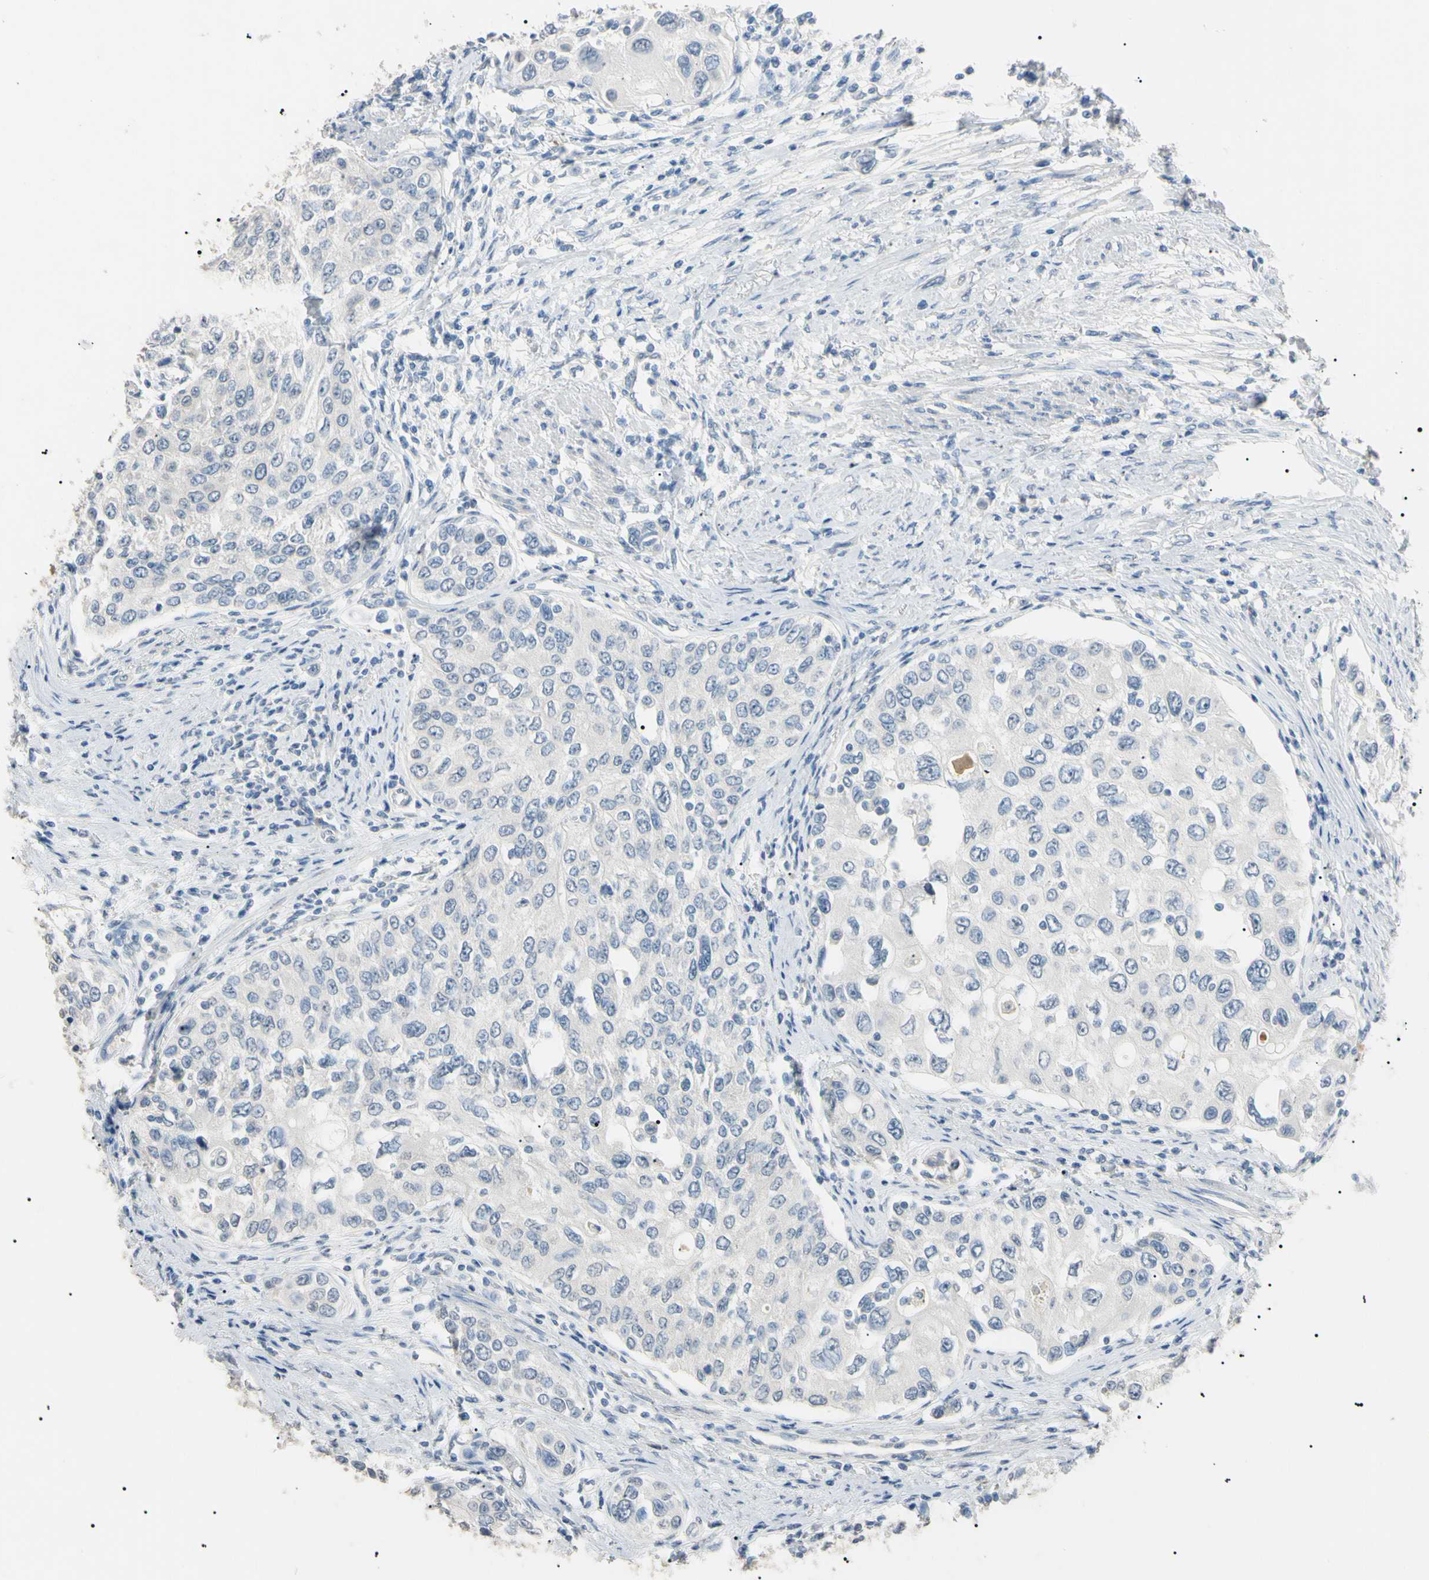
{"staining": {"intensity": "negative", "quantity": "none", "location": "none"}, "tissue": "urothelial cancer", "cell_type": "Tumor cells", "image_type": "cancer", "snomed": [{"axis": "morphology", "description": "Urothelial carcinoma, High grade"}, {"axis": "topography", "description": "Urinary bladder"}], "caption": "The micrograph displays no staining of tumor cells in high-grade urothelial carcinoma.", "gene": "CGB3", "patient": {"sex": "female", "age": 56}}